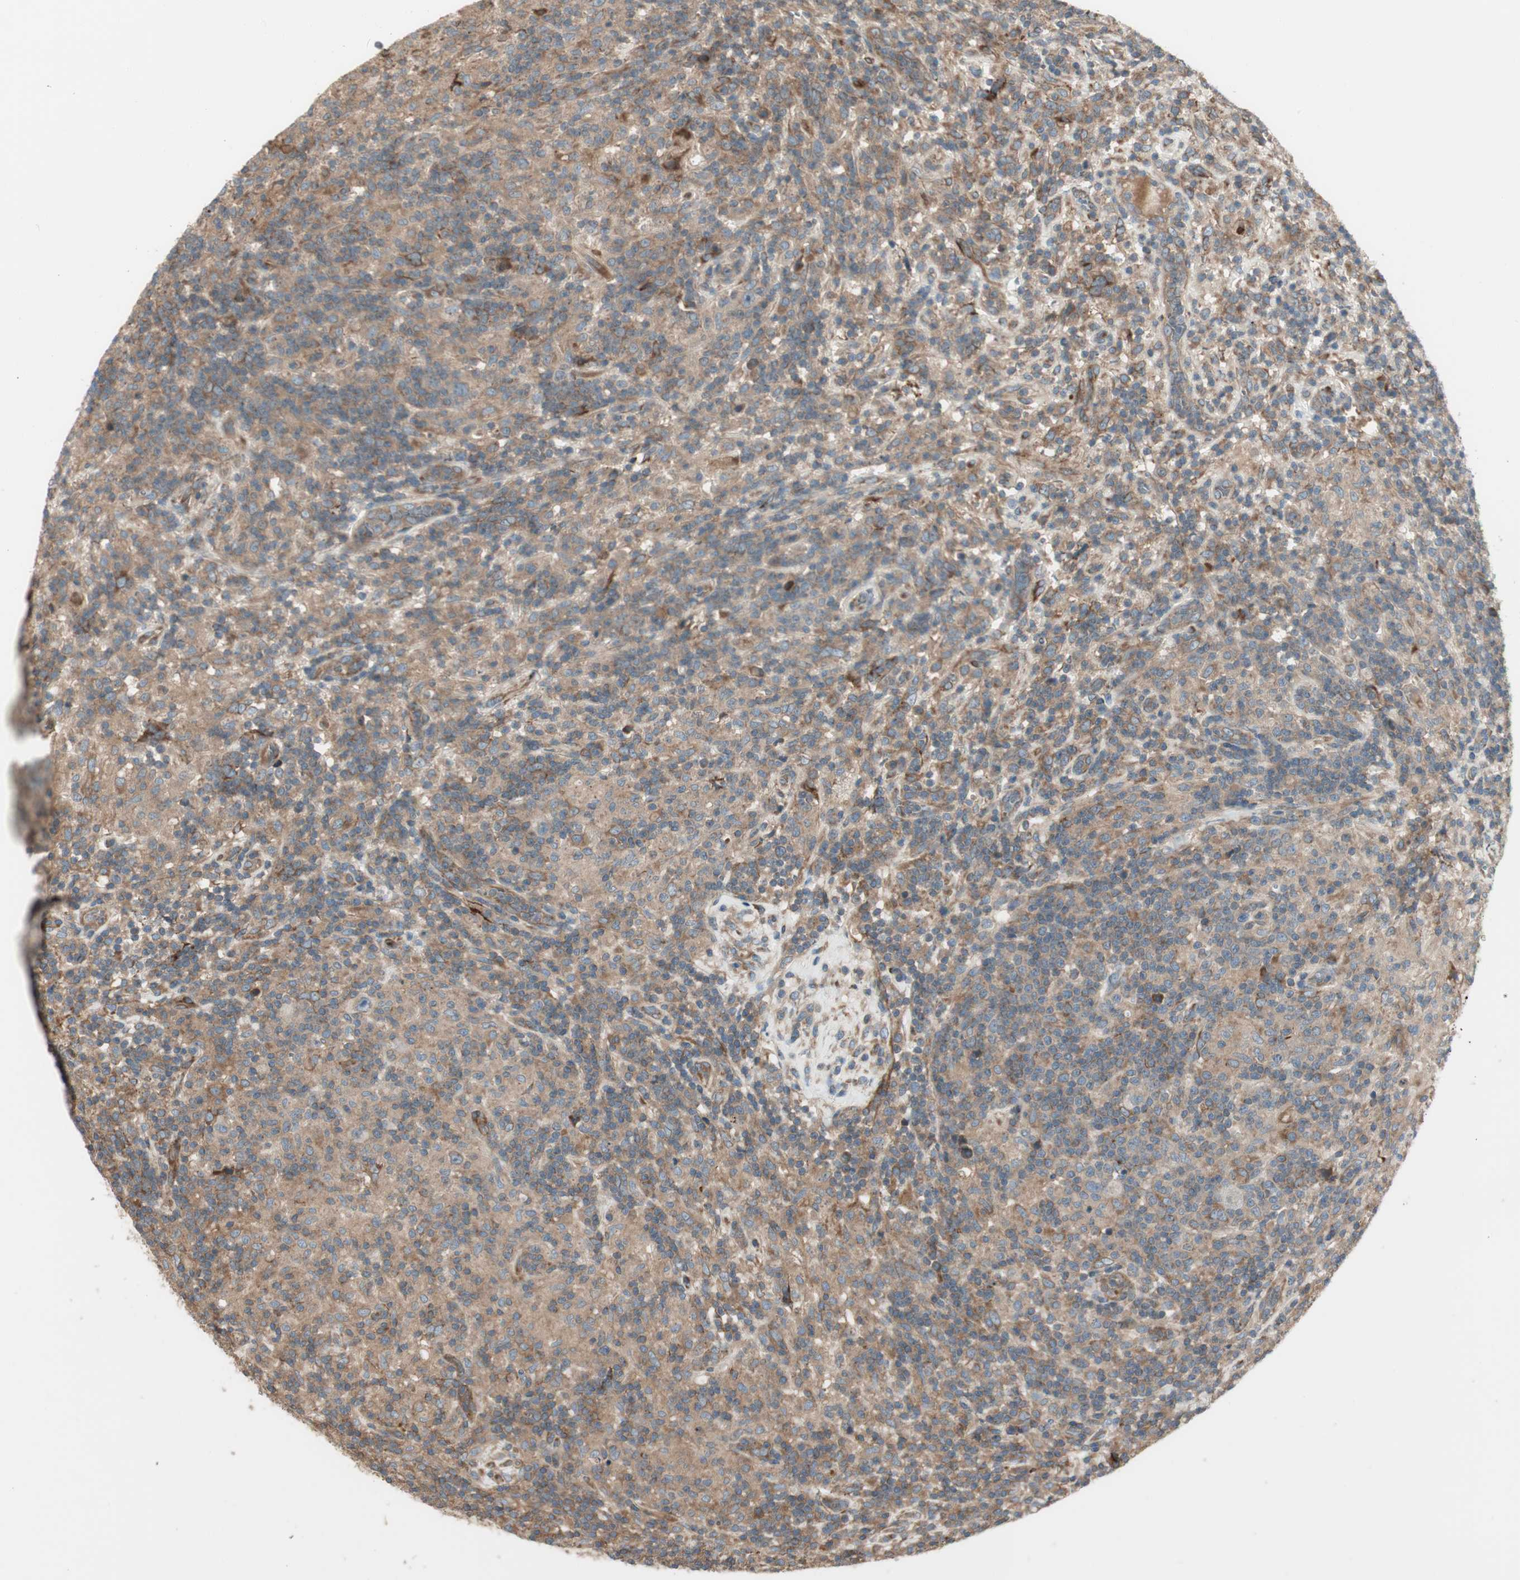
{"staining": {"intensity": "moderate", "quantity": "25%-75%", "location": "cytoplasmic/membranous"}, "tissue": "lymphoma", "cell_type": "Tumor cells", "image_type": "cancer", "snomed": [{"axis": "morphology", "description": "Hodgkin's disease, NOS"}, {"axis": "topography", "description": "Lymph node"}], "caption": "Immunohistochemical staining of lymphoma demonstrates medium levels of moderate cytoplasmic/membranous protein staining in about 25%-75% of tumor cells.", "gene": "PRKG1", "patient": {"sex": "male", "age": 70}}